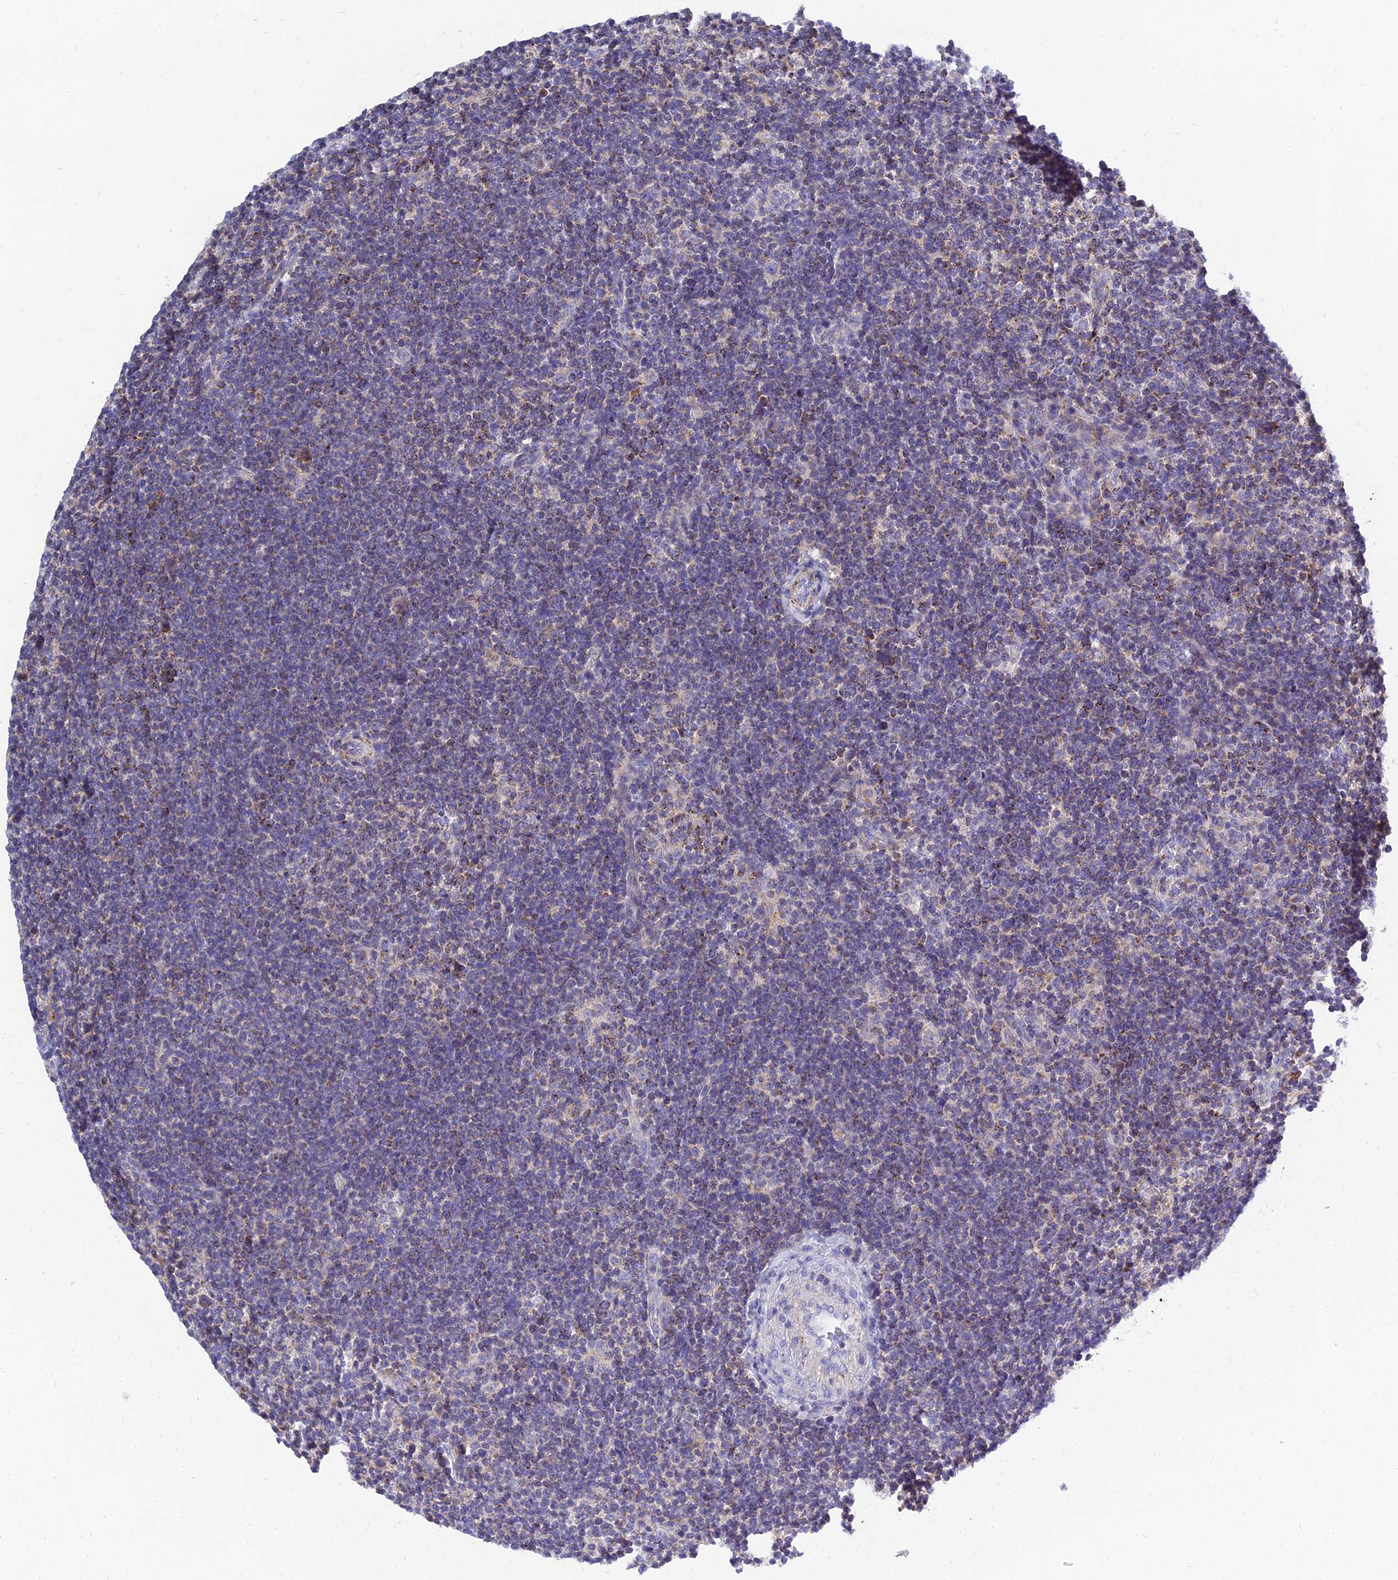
{"staining": {"intensity": "negative", "quantity": "none", "location": "none"}, "tissue": "lymphoma", "cell_type": "Tumor cells", "image_type": "cancer", "snomed": [{"axis": "morphology", "description": "Hodgkin's disease, NOS"}, {"axis": "topography", "description": "Lymph node"}], "caption": "Histopathology image shows no protein staining in tumor cells of Hodgkin's disease tissue. (DAB immunohistochemistry, high magnification).", "gene": "NPY", "patient": {"sex": "female", "age": 57}}